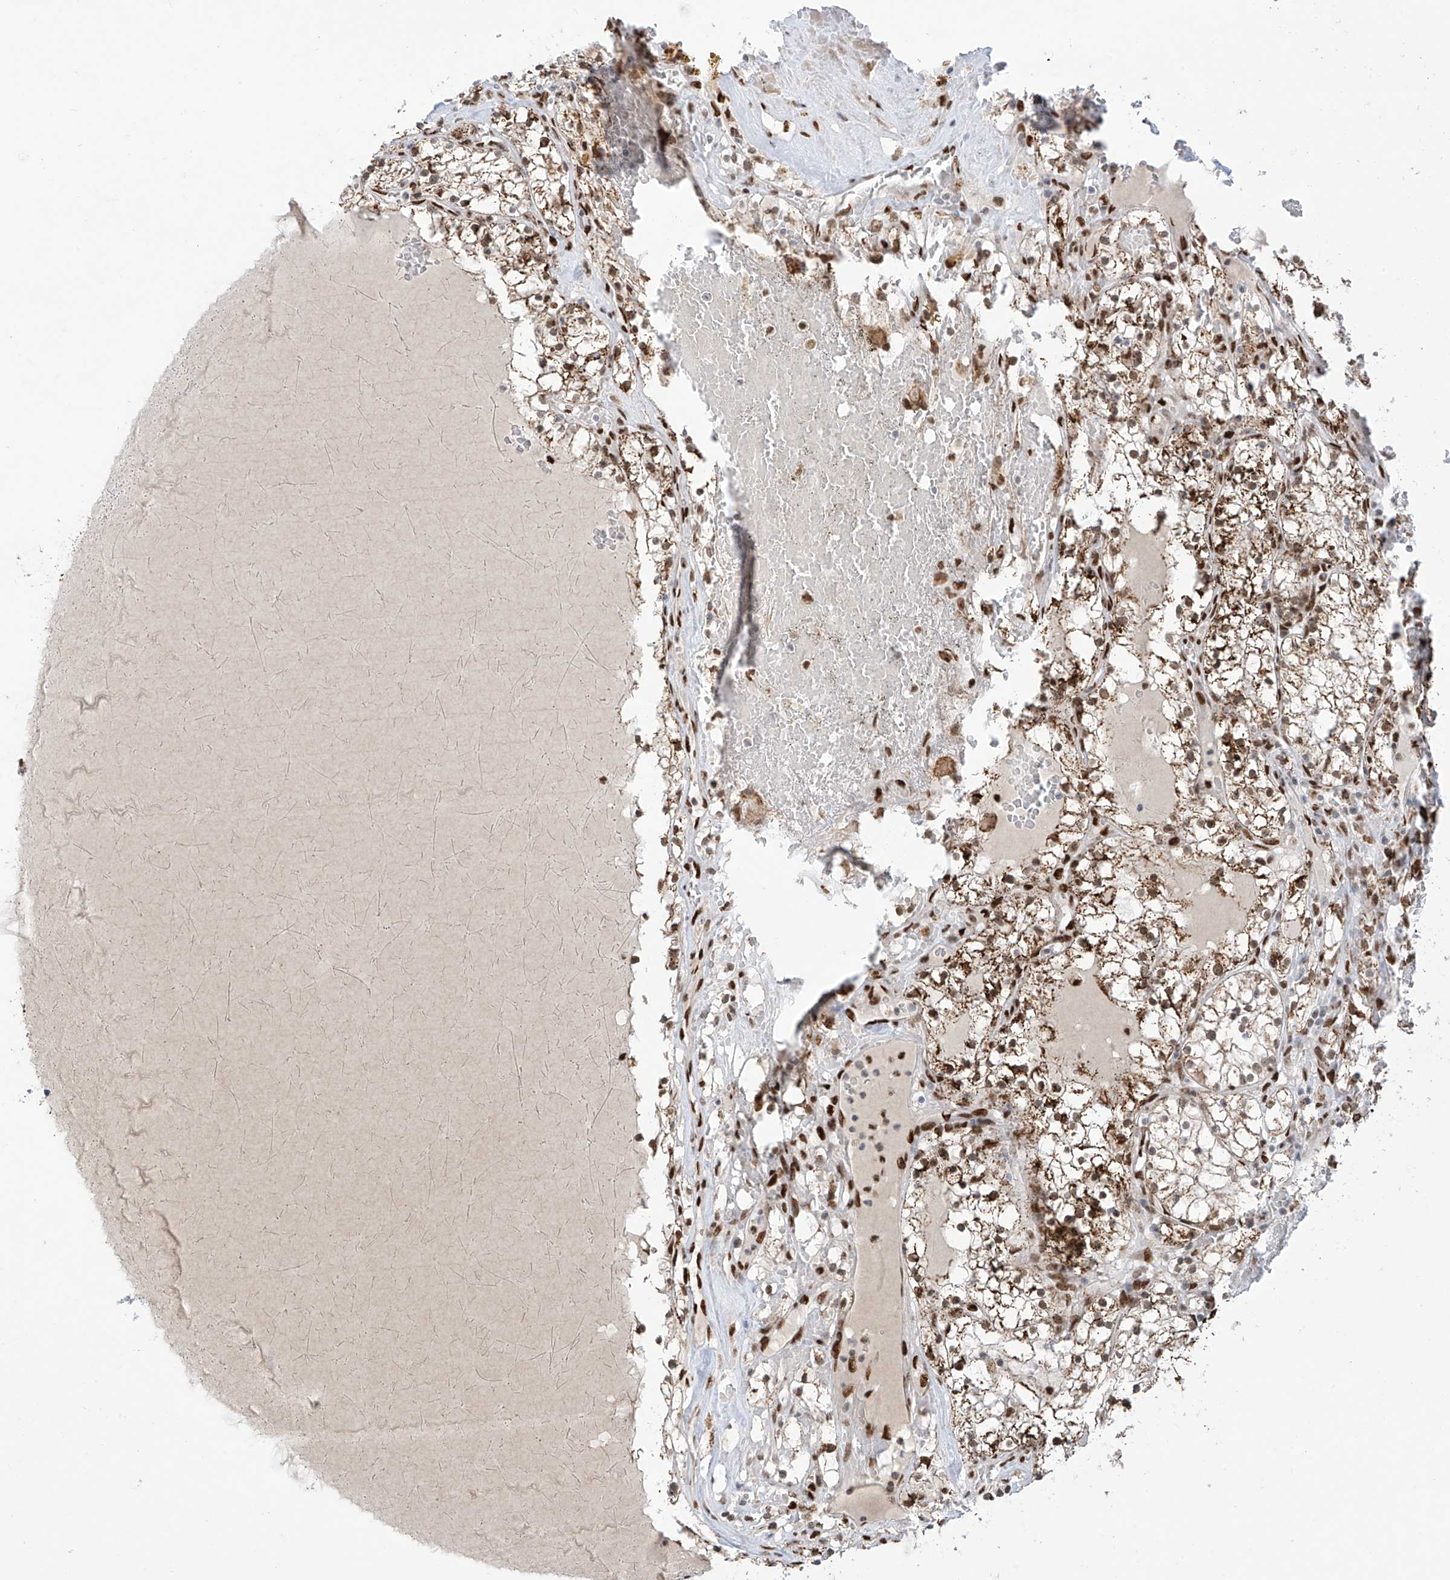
{"staining": {"intensity": "strong", "quantity": "25%-75%", "location": "cytoplasmic/membranous,nuclear"}, "tissue": "renal cancer", "cell_type": "Tumor cells", "image_type": "cancer", "snomed": [{"axis": "morphology", "description": "Normal tissue, NOS"}, {"axis": "morphology", "description": "Adenocarcinoma, NOS"}, {"axis": "topography", "description": "Kidney"}], "caption": "Immunohistochemical staining of human adenocarcinoma (renal) displays high levels of strong cytoplasmic/membranous and nuclear protein expression in approximately 25%-75% of tumor cells. The protein is stained brown, and the nuclei are stained in blue (DAB IHC with brightfield microscopy, high magnification).", "gene": "PM20D2", "patient": {"sex": "male", "age": 68}}